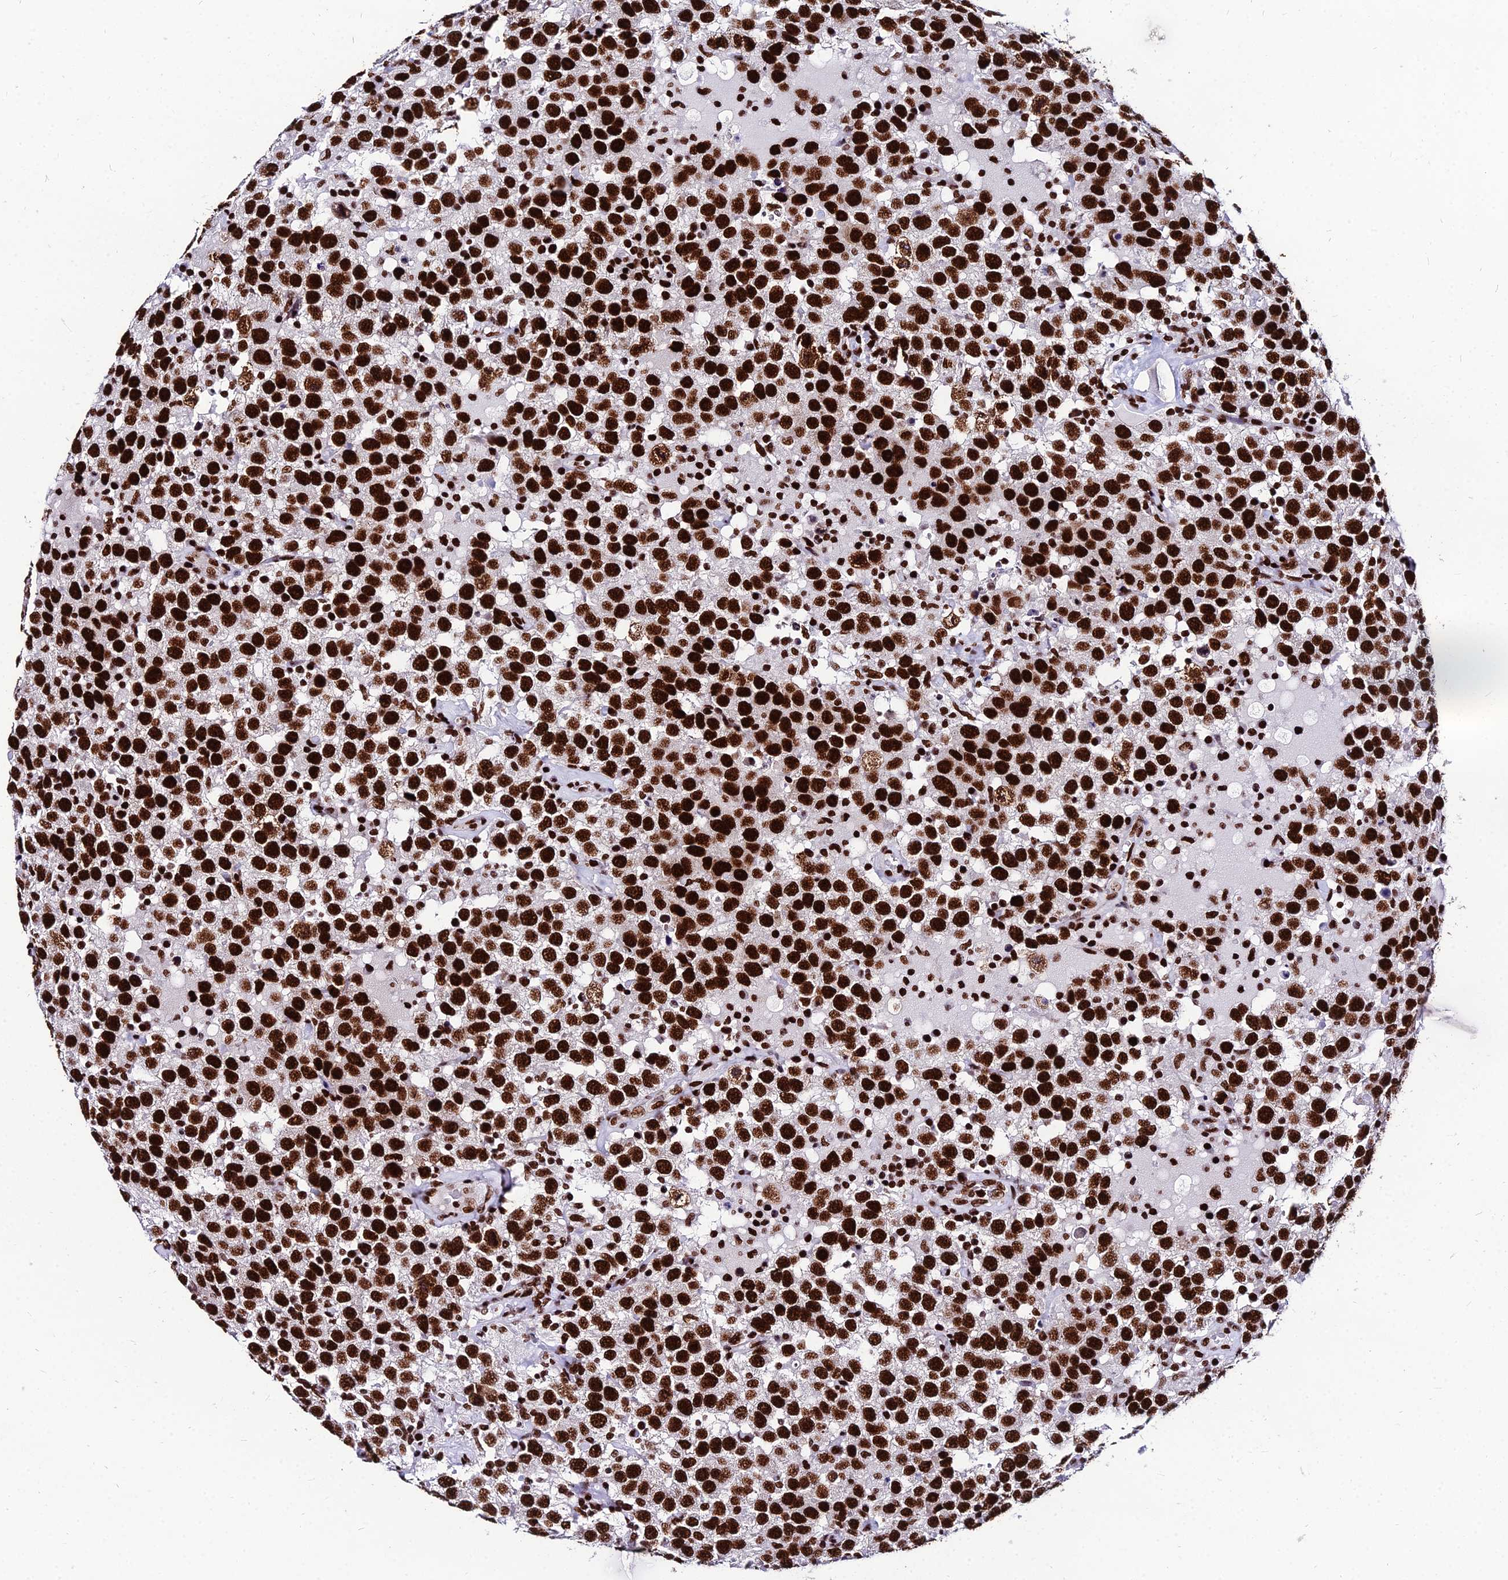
{"staining": {"intensity": "strong", "quantity": ">75%", "location": "nuclear"}, "tissue": "testis cancer", "cell_type": "Tumor cells", "image_type": "cancer", "snomed": [{"axis": "morphology", "description": "Seminoma, NOS"}, {"axis": "topography", "description": "Testis"}], "caption": "The immunohistochemical stain highlights strong nuclear staining in tumor cells of seminoma (testis) tissue.", "gene": "HNRNPH1", "patient": {"sex": "male", "age": 41}}